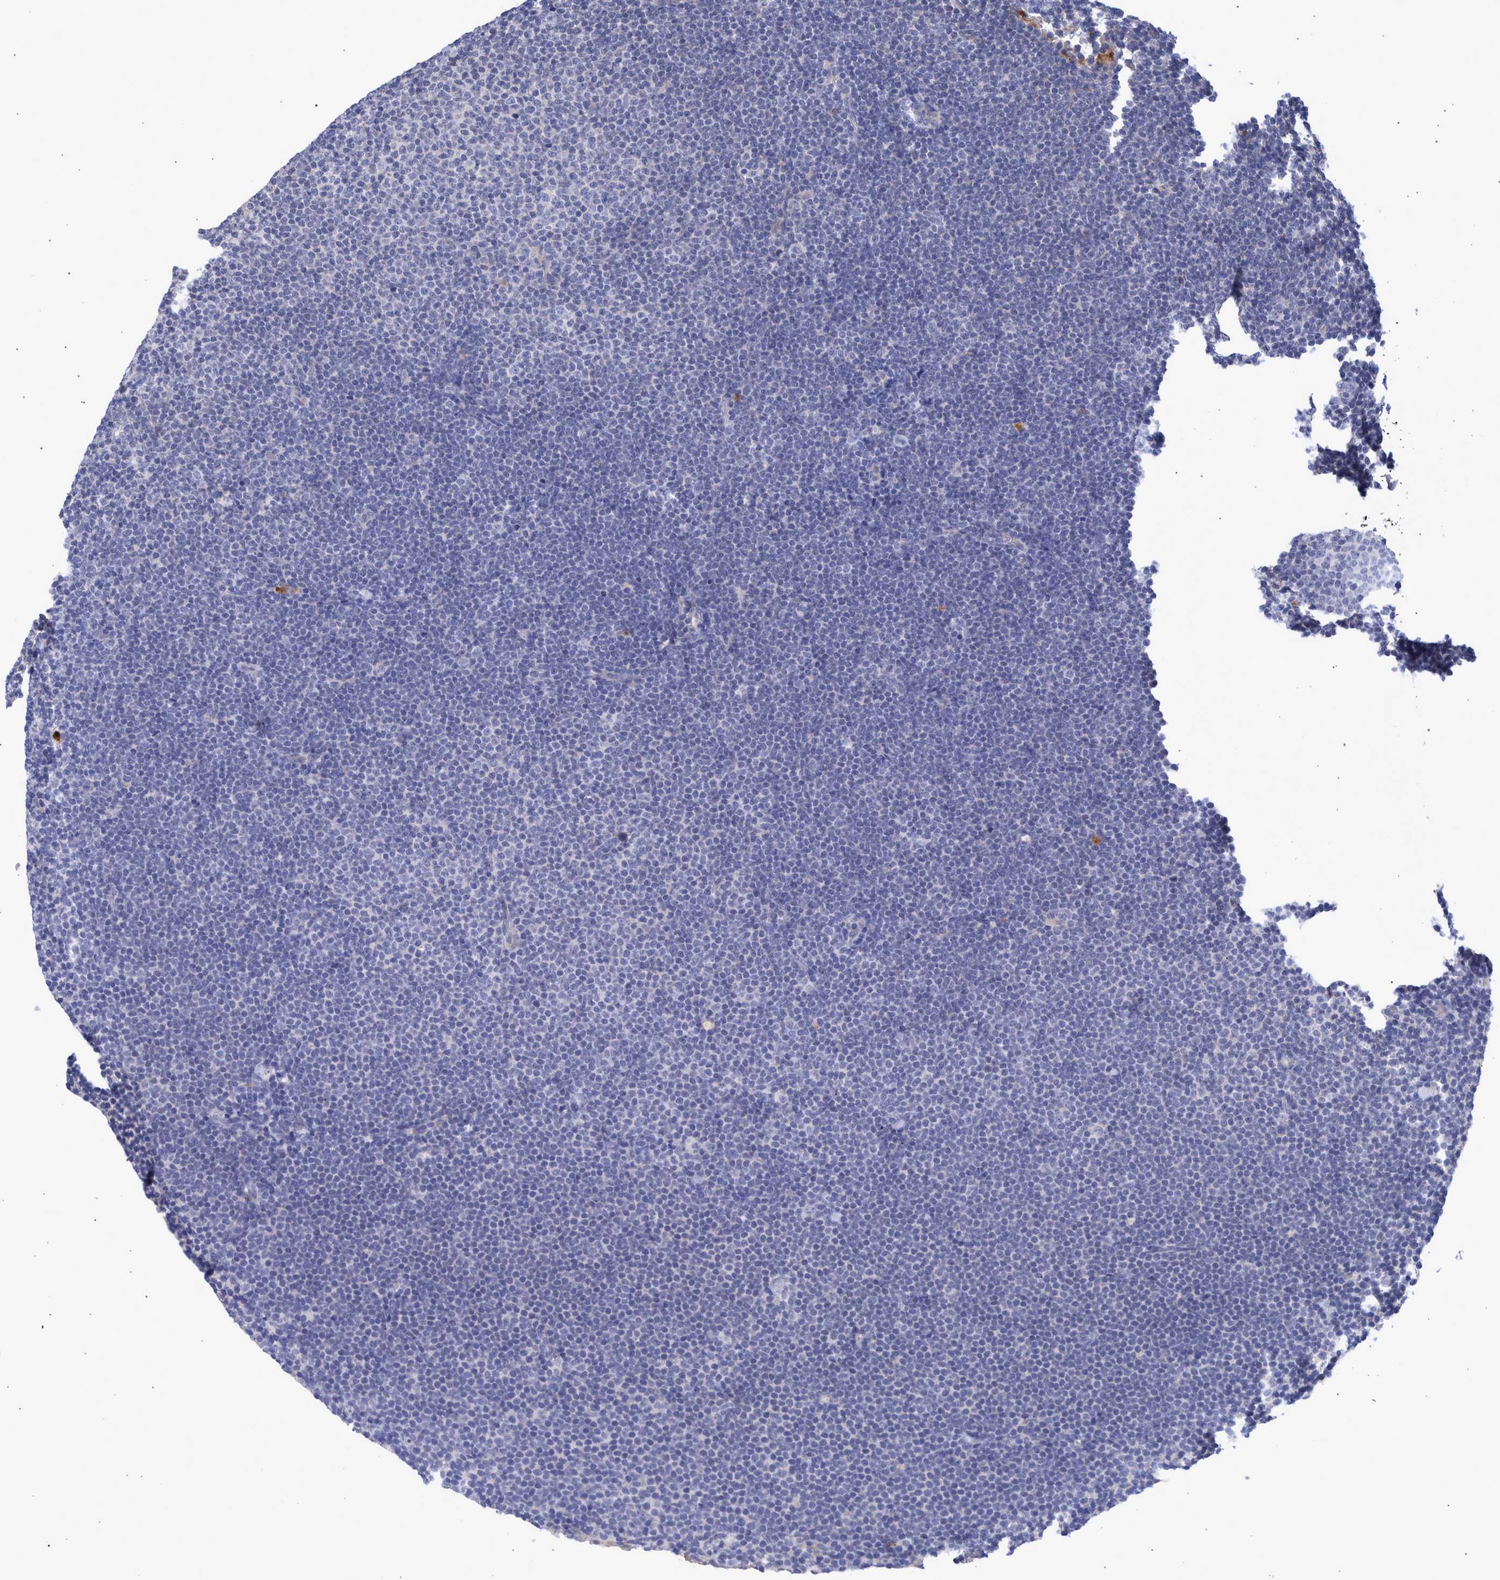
{"staining": {"intensity": "negative", "quantity": "none", "location": "none"}, "tissue": "lymphoma", "cell_type": "Tumor cells", "image_type": "cancer", "snomed": [{"axis": "morphology", "description": "Malignant lymphoma, non-Hodgkin's type, Low grade"}, {"axis": "topography", "description": "Lymph node"}], "caption": "The immunohistochemistry photomicrograph has no significant positivity in tumor cells of lymphoma tissue.", "gene": "DLL4", "patient": {"sex": "female", "age": 53}}